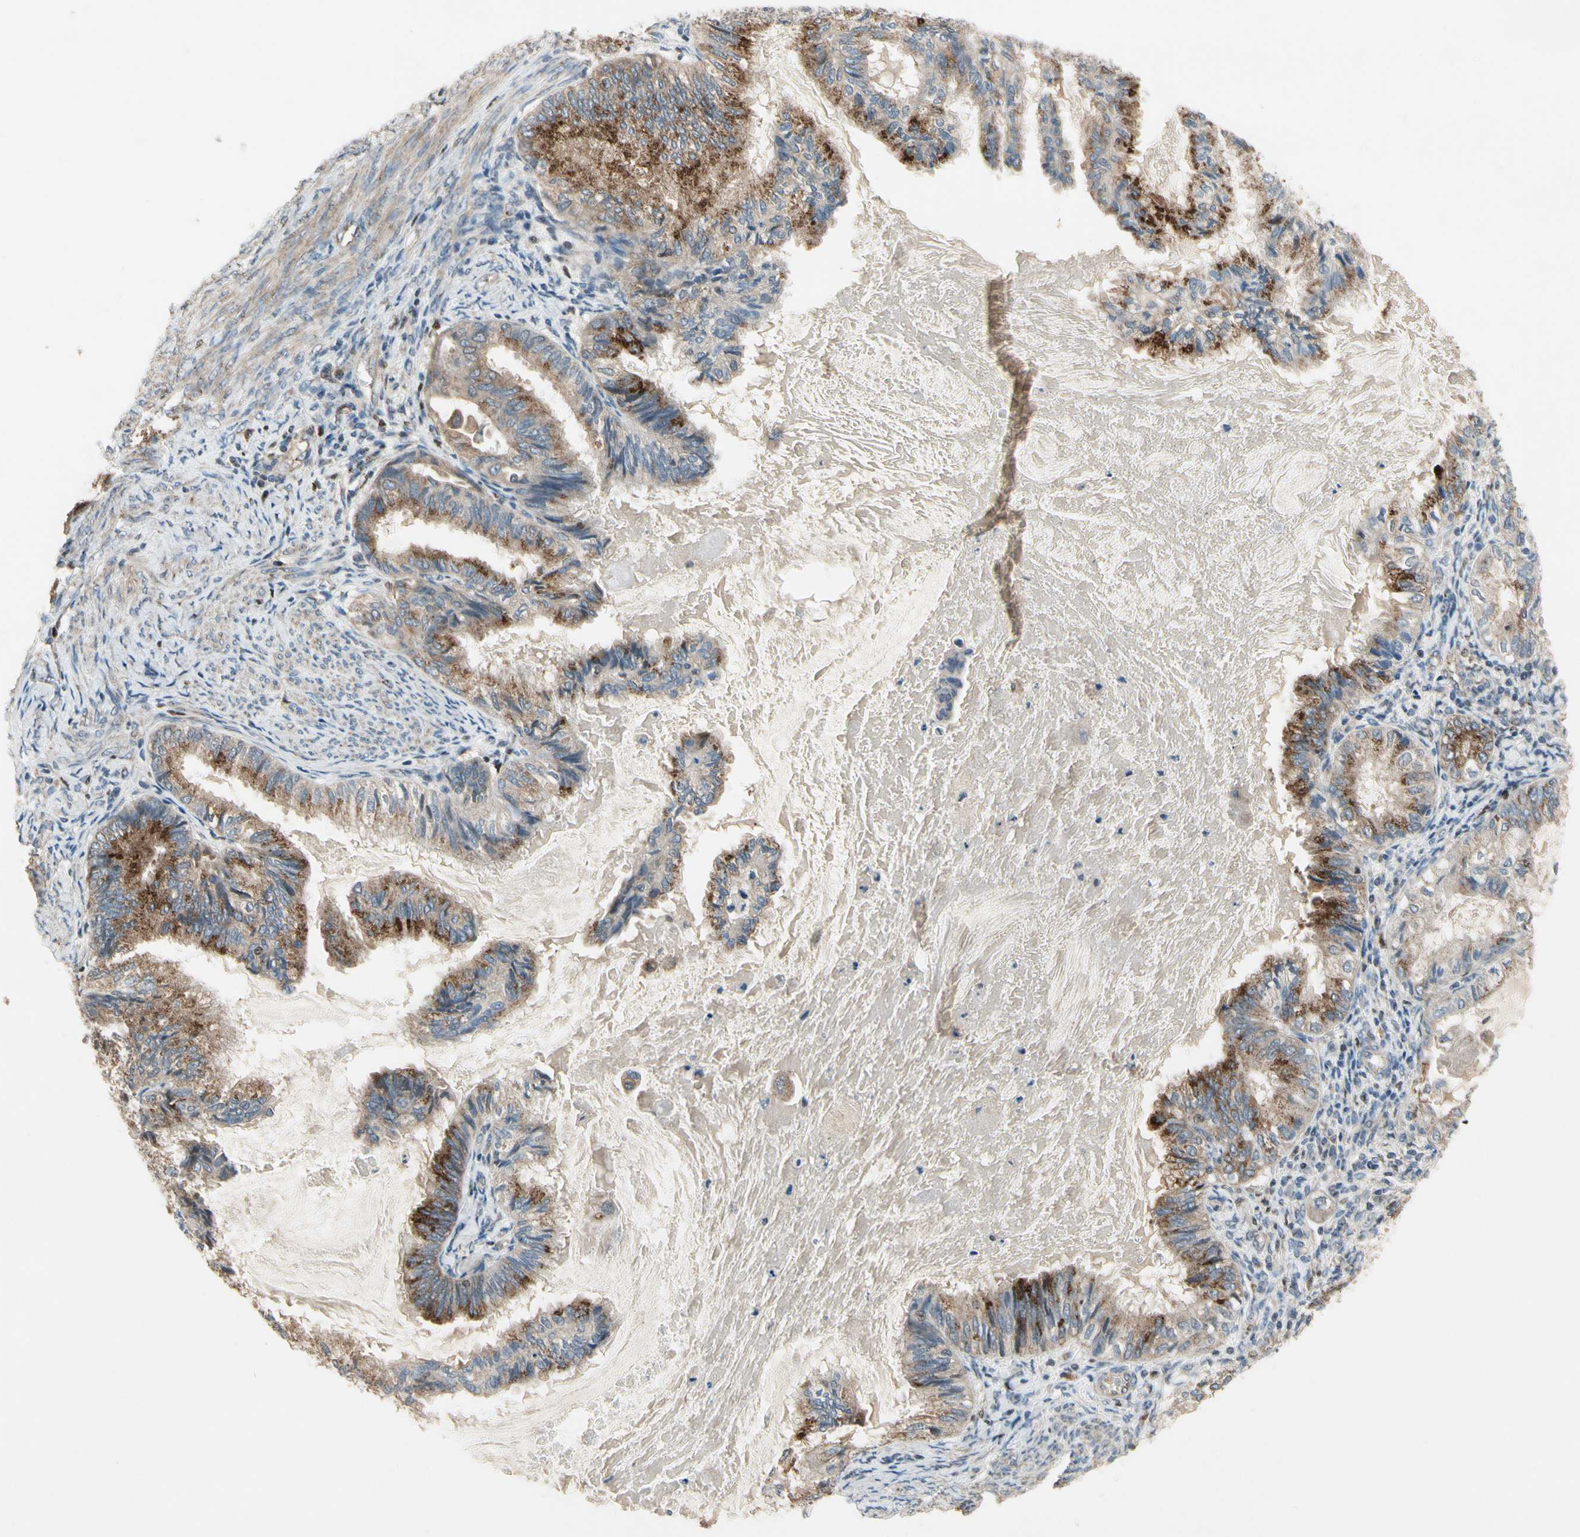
{"staining": {"intensity": "strong", "quantity": "25%-75%", "location": "cytoplasmic/membranous"}, "tissue": "cervical cancer", "cell_type": "Tumor cells", "image_type": "cancer", "snomed": [{"axis": "morphology", "description": "Normal tissue, NOS"}, {"axis": "morphology", "description": "Adenocarcinoma, NOS"}, {"axis": "topography", "description": "Cervix"}, {"axis": "topography", "description": "Endometrium"}], "caption": "Adenocarcinoma (cervical) stained with a brown dye reveals strong cytoplasmic/membranous positive expression in approximately 25%-75% of tumor cells.", "gene": "CGREF1", "patient": {"sex": "female", "age": 86}}